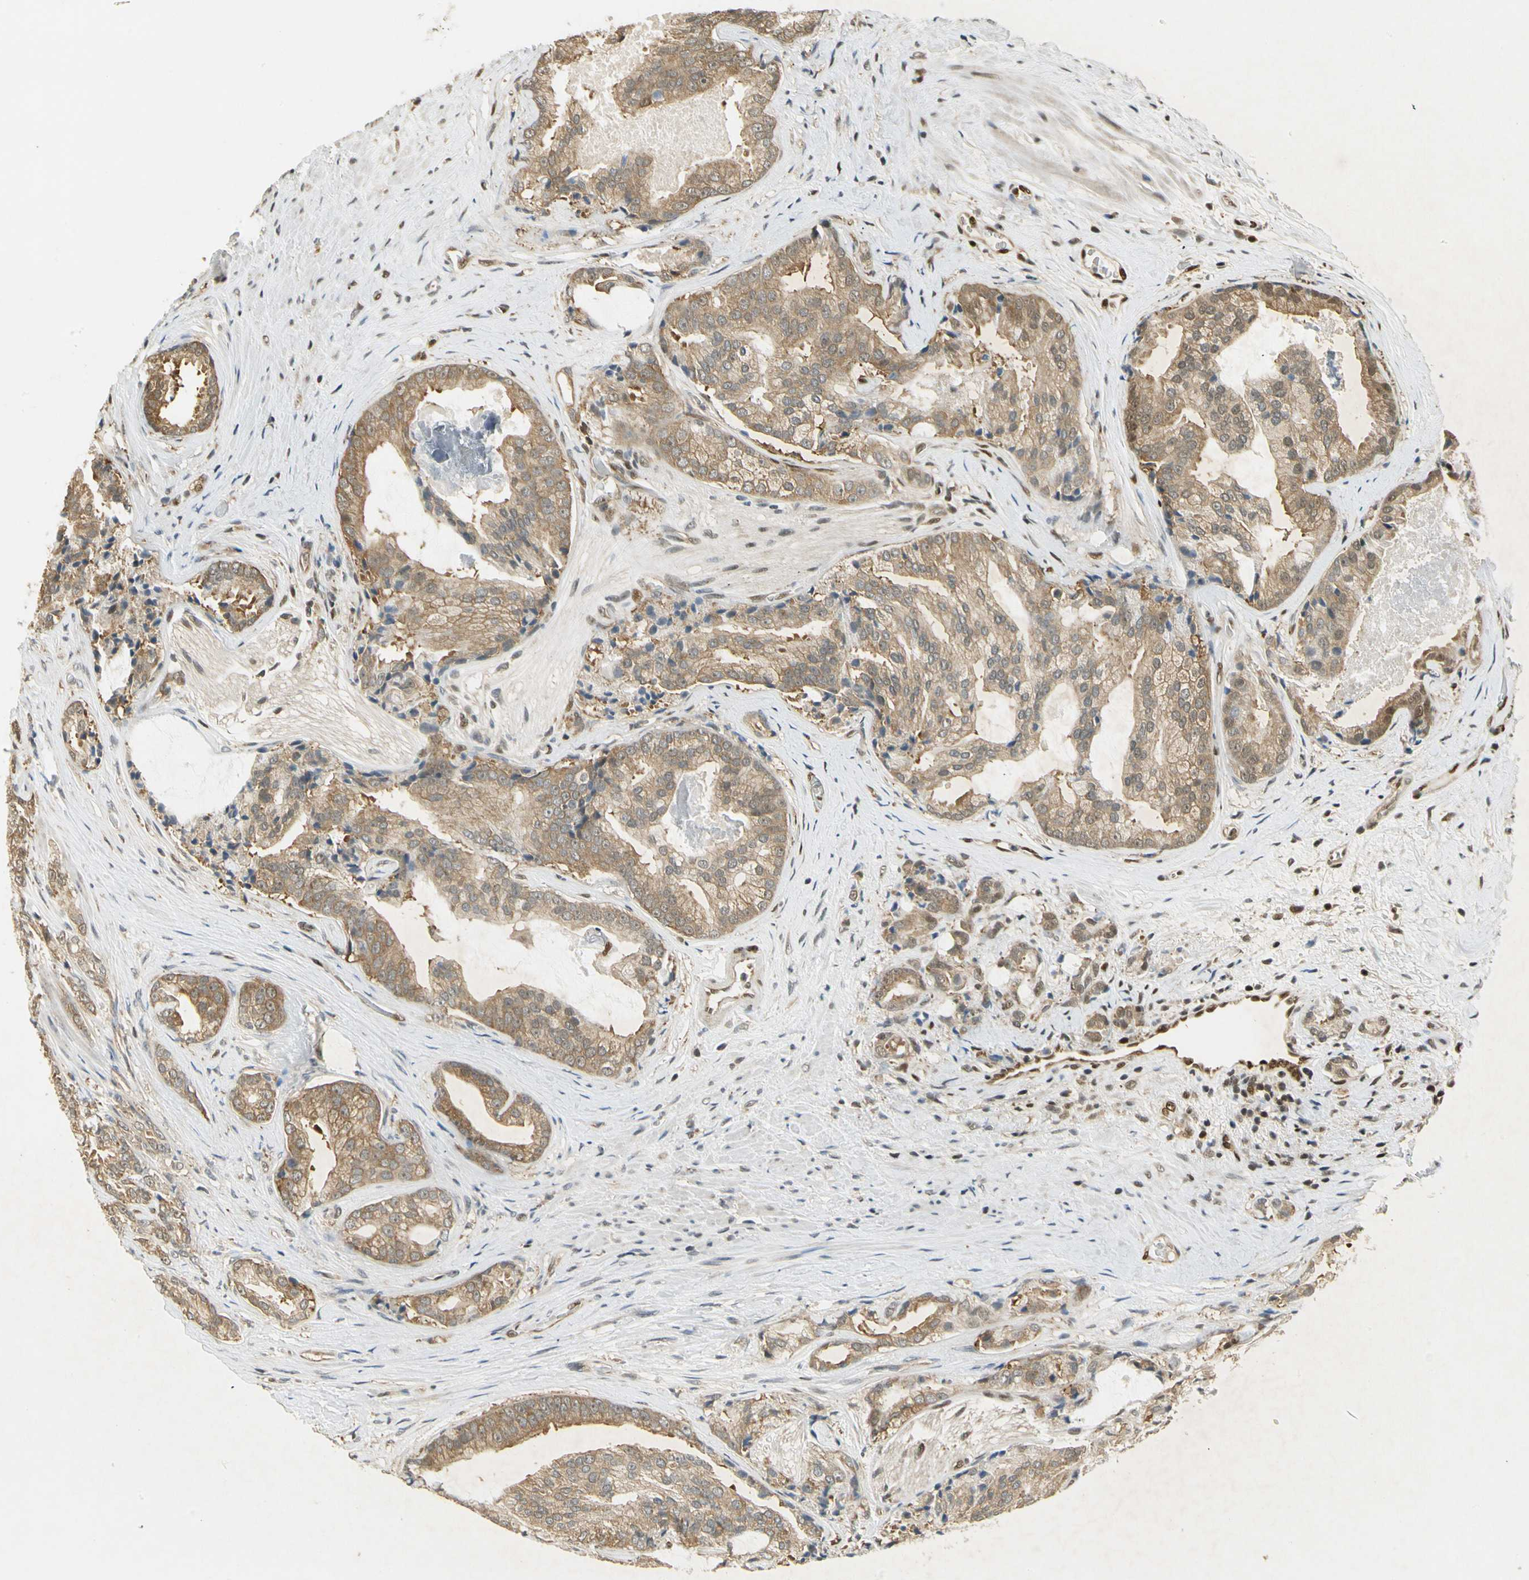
{"staining": {"intensity": "moderate", "quantity": ">75%", "location": "cytoplasmic/membranous"}, "tissue": "prostate cancer", "cell_type": "Tumor cells", "image_type": "cancer", "snomed": [{"axis": "morphology", "description": "Adenocarcinoma, Low grade"}, {"axis": "topography", "description": "Prostate"}], "caption": "A medium amount of moderate cytoplasmic/membranous positivity is present in approximately >75% of tumor cells in prostate cancer (low-grade adenocarcinoma) tissue.", "gene": "EIF1AX", "patient": {"sex": "male", "age": 58}}